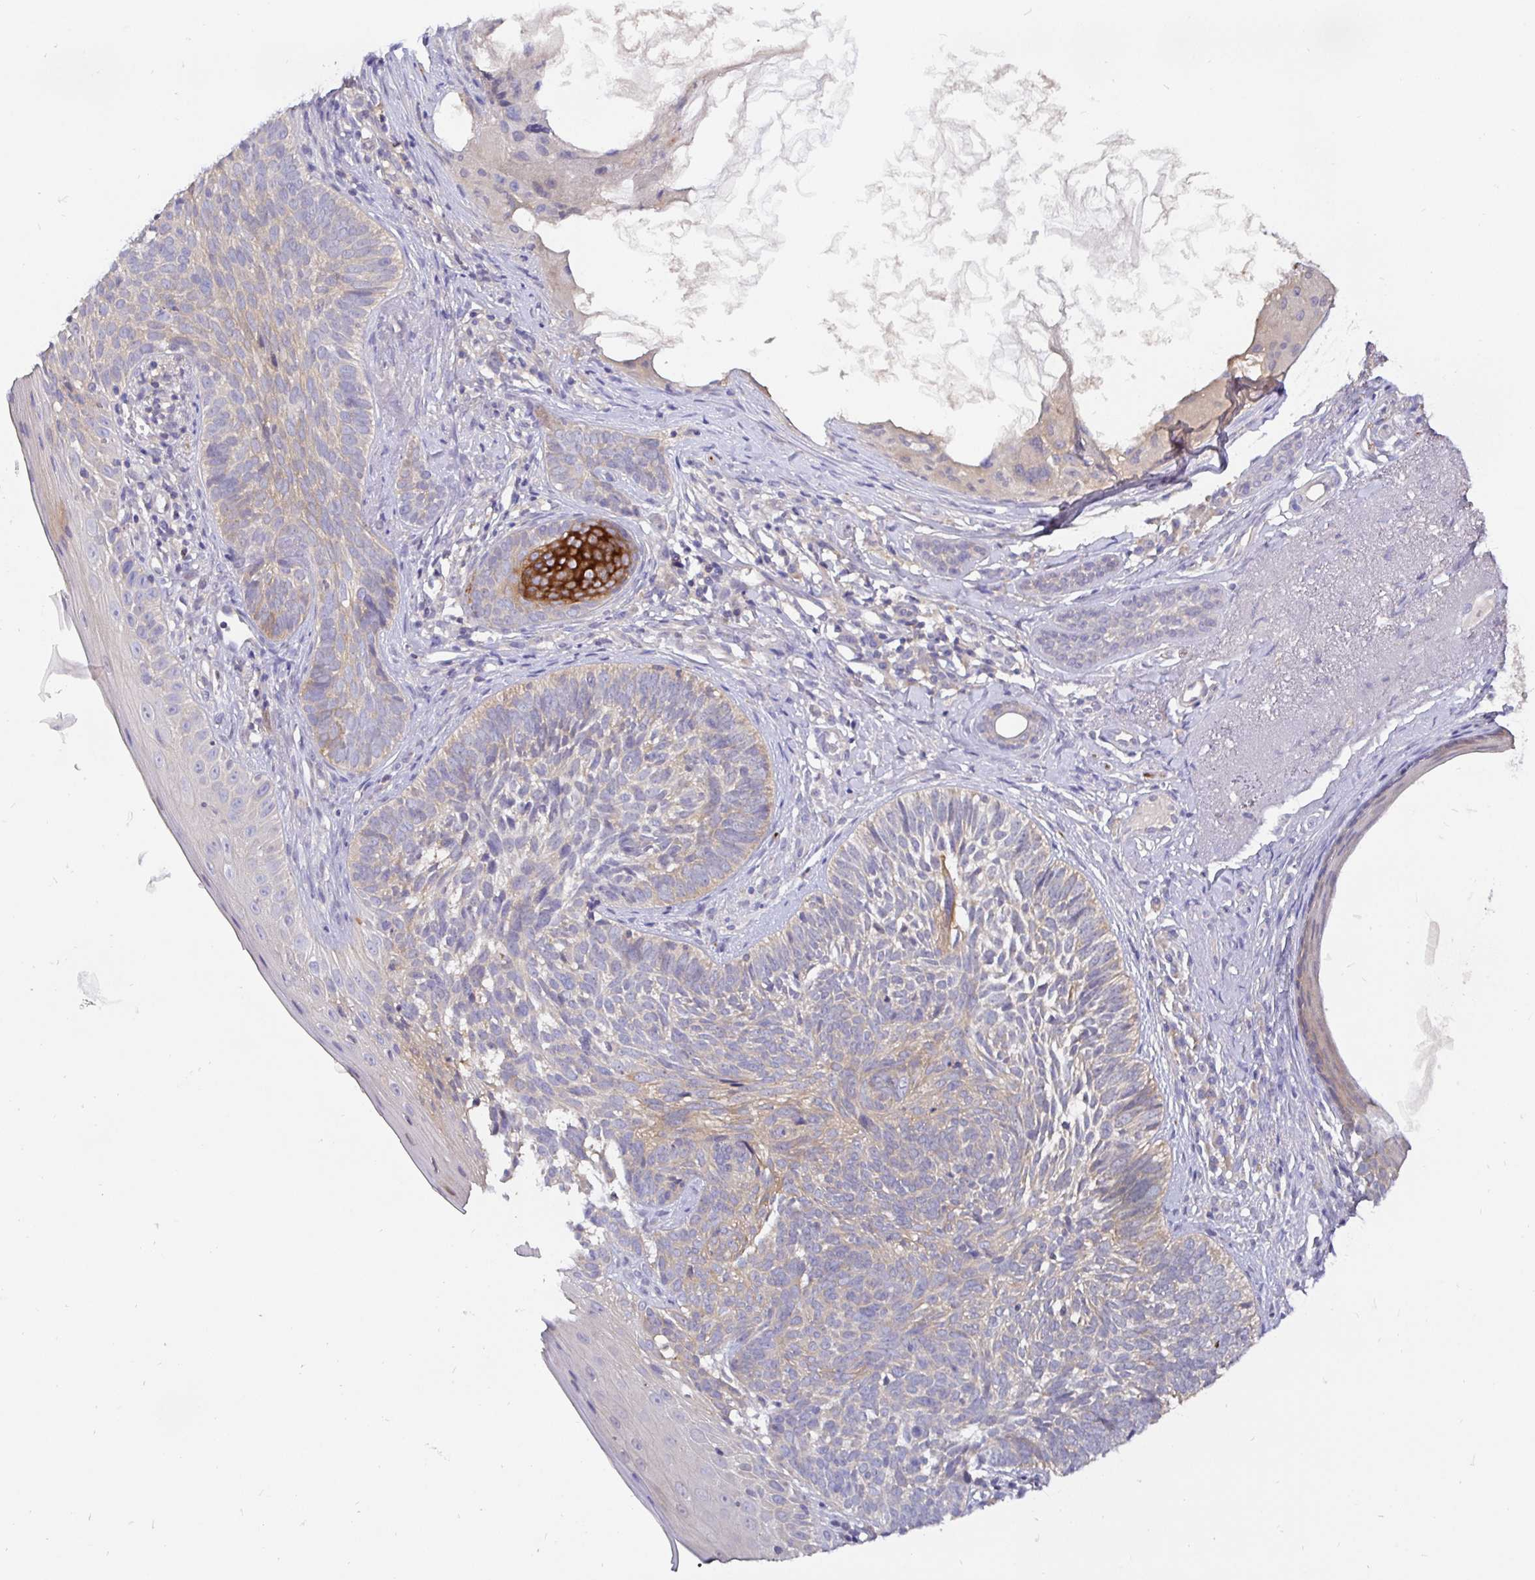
{"staining": {"intensity": "weak", "quantity": "<25%", "location": "cytoplasmic/membranous"}, "tissue": "skin cancer", "cell_type": "Tumor cells", "image_type": "cancer", "snomed": [{"axis": "morphology", "description": "Basal cell carcinoma"}, {"axis": "topography", "description": "Skin"}], "caption": "High power microscopy image of an immunohistochemistry (IHC) histopathology image of skin cancer, revealing no significant staining in tumor cells.", "gene": "KIF21A", "patient": {"sex": "female", "age": 74}}